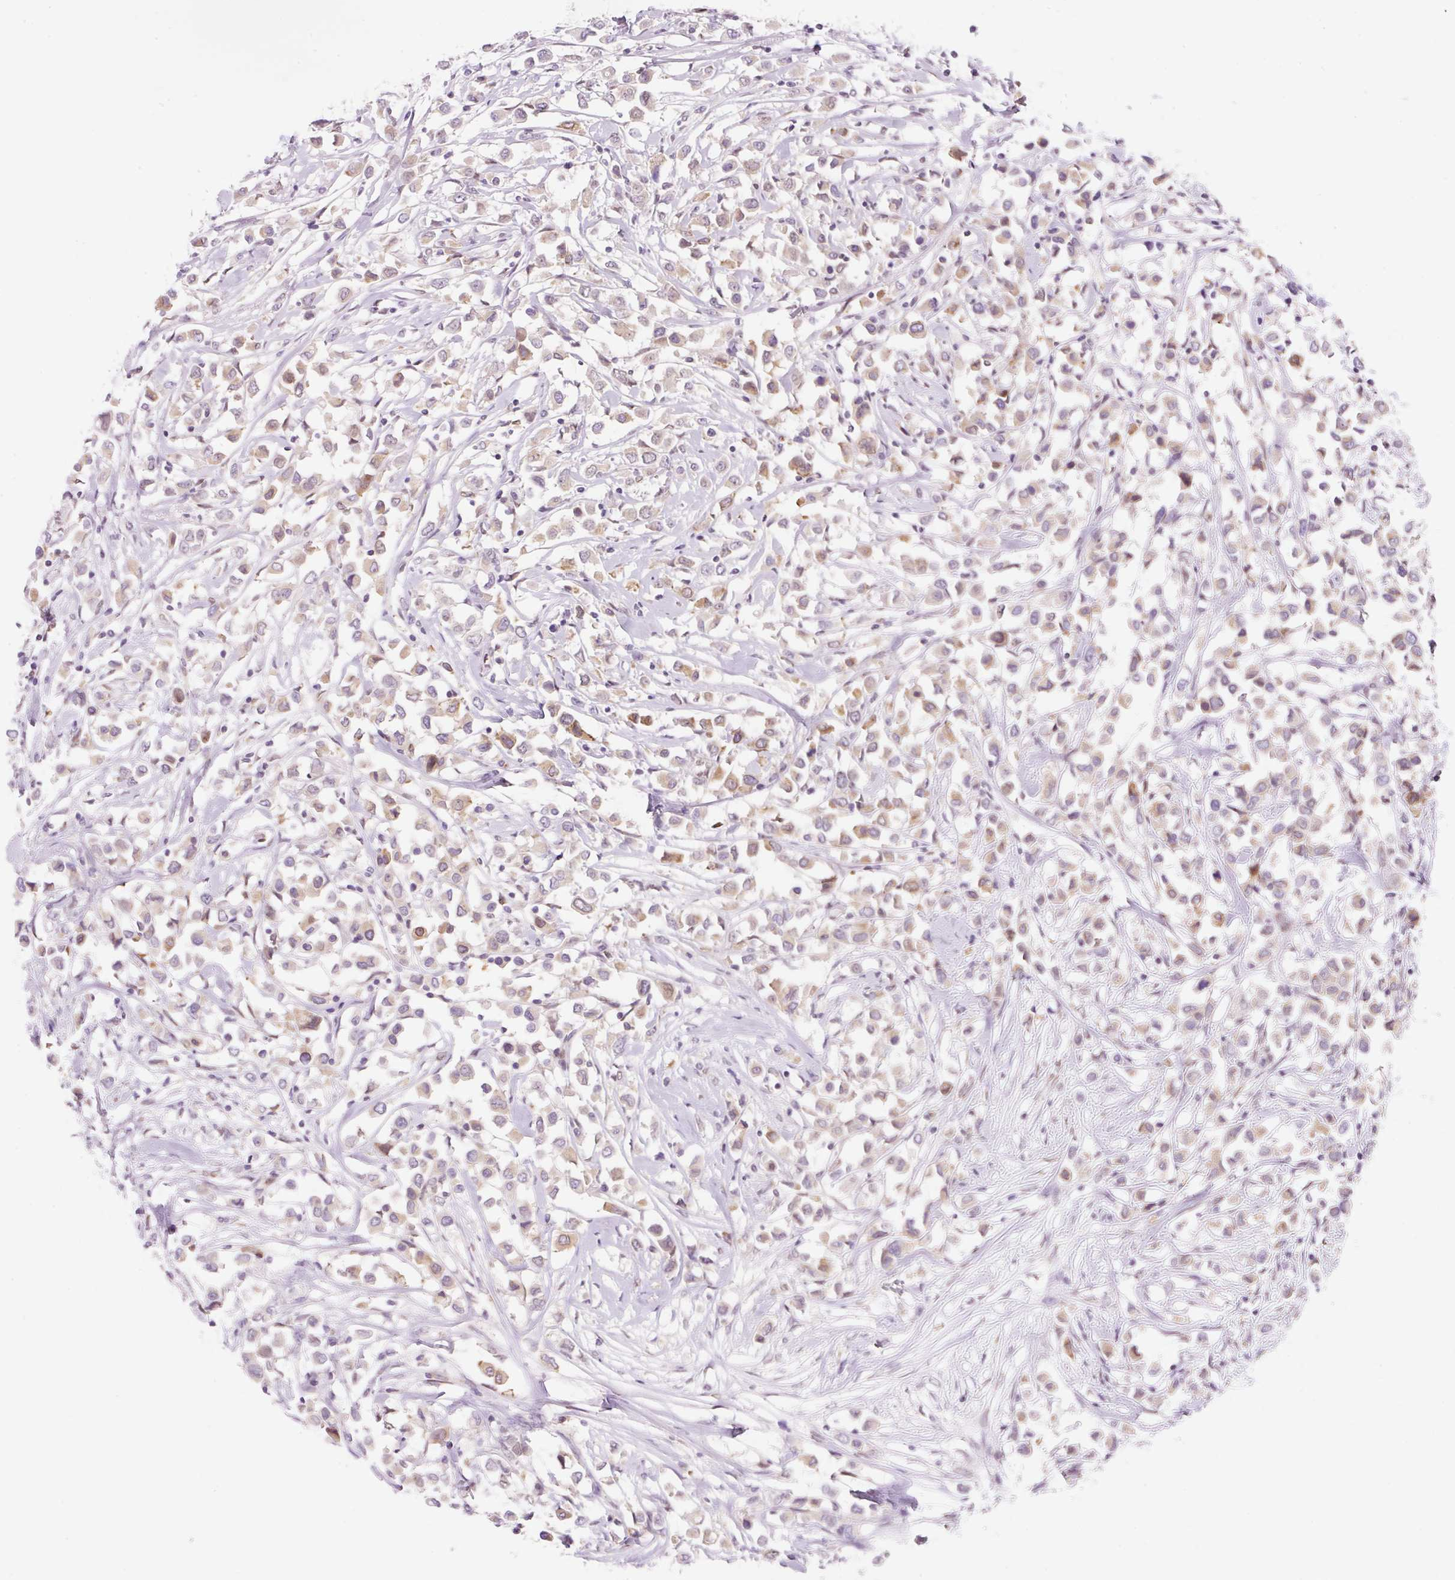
{"staining": {"intensity": "weak", "quantity": ">75%", "location": "cytoplasmic/membranous"}, "tissue": "breast cancer", "cell_type": "Tumor cells", "image_type": "cancer", "snomed": [{"axis": "morphology", "description": "Duct carcinoma"}, {"axis": "topography", "description": "Breast"}], "caption": "Breast cancer (invasive ductal carcinoma) stained with IHC demonstrates weak cytoplasmic/membranous expression in approximately >75% of tumor cells. (IHC, brightfield microscopy, high magnification).", "gene": "SYNE3", "patient": {"sex": "female", "age": 61}}